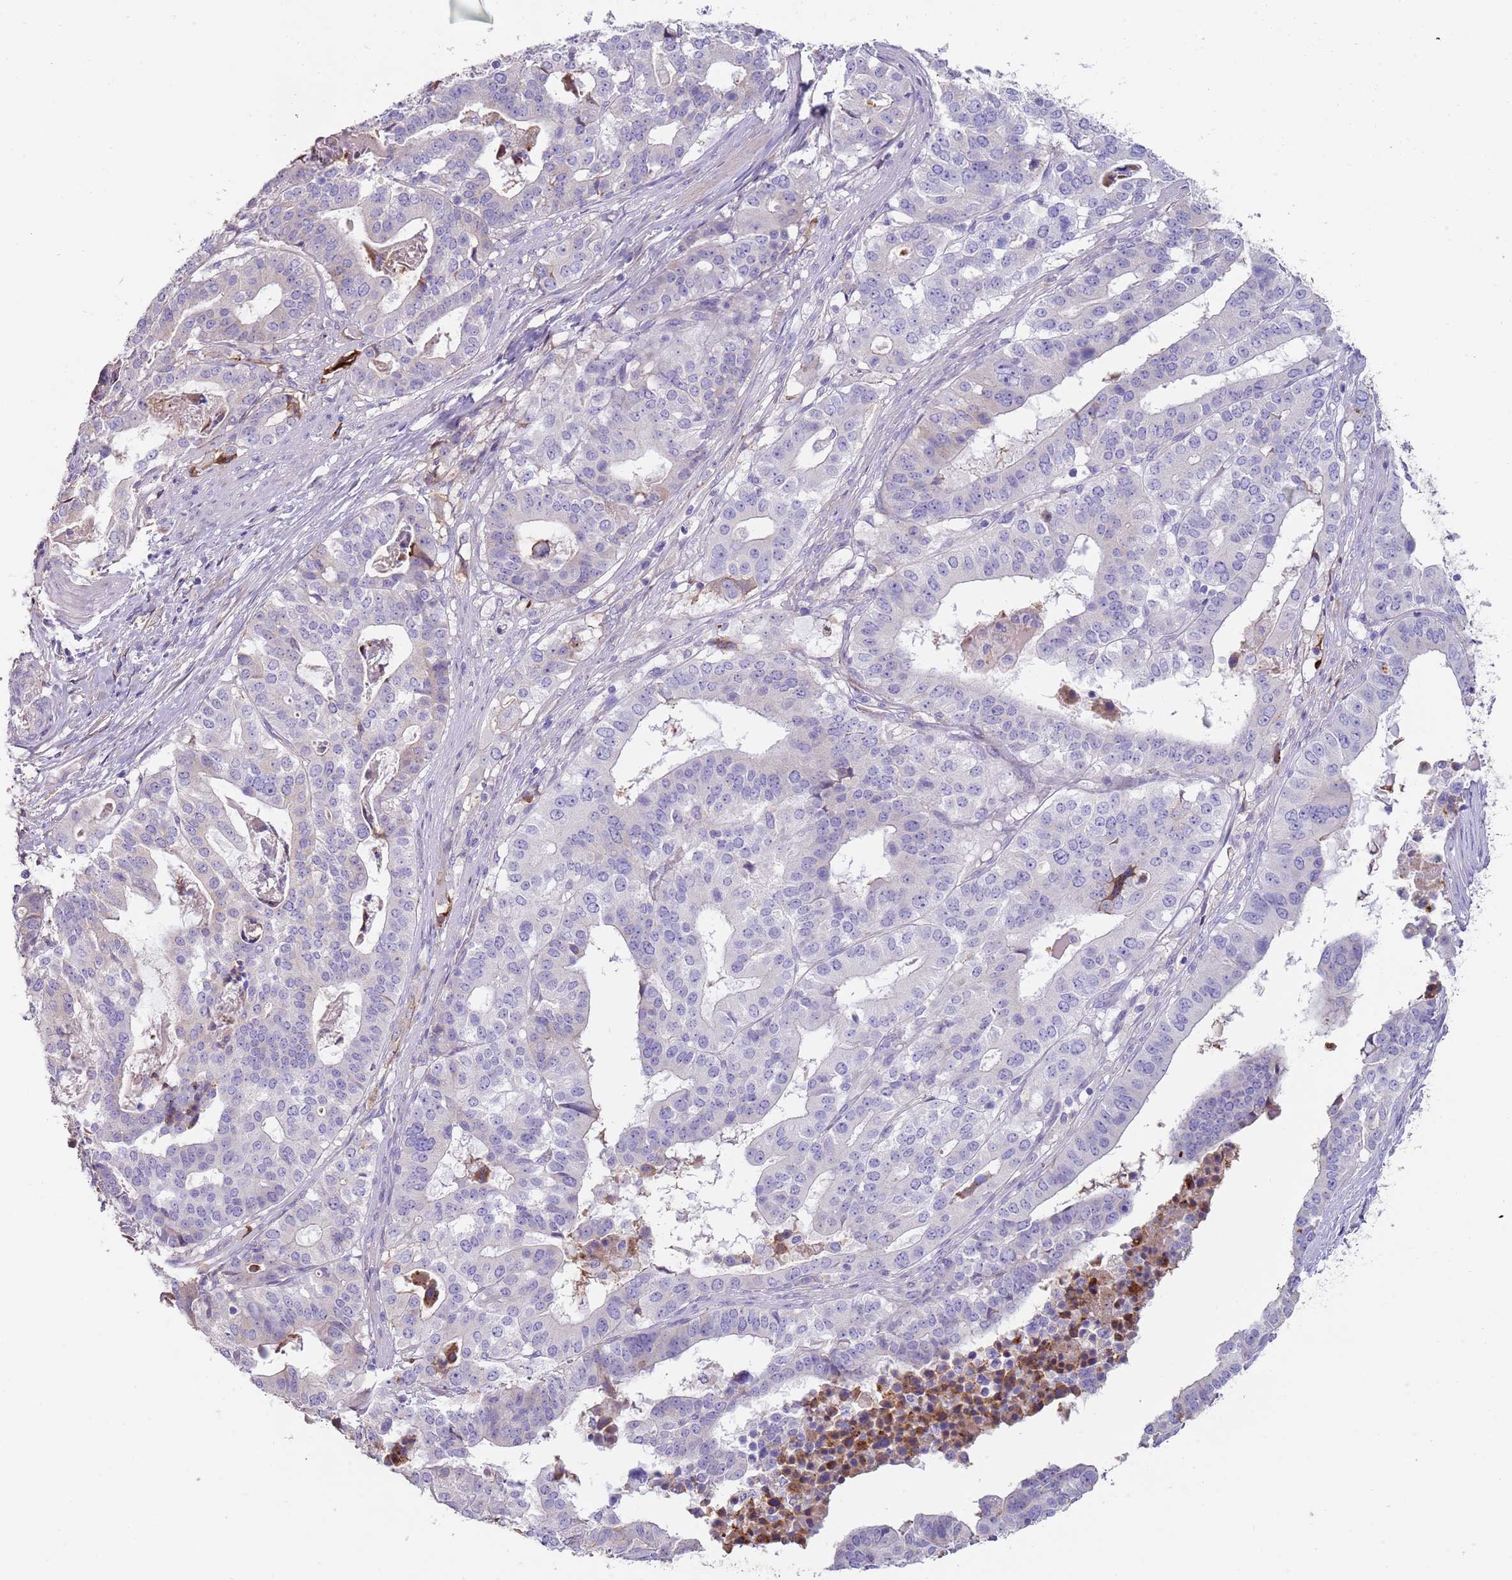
{"staining": {"intensity": "negative", "quantity": "none", "location": "none"}, "tissue": "stomach cancer", "cell_type": "Tumor cells", "image_type": "cancer", "snomed": [{"axis": "morphology", "description": "Adenocarcinoma, NOS"}, {"axis": "topography", "description": "Stomach"}], "caption": "Adenocarcinoma (stomach) stained for a protein using IHC shows no expression tumor cells.", "gene": "NBPF3", "patient": {"sex": "male", "age": 48}}